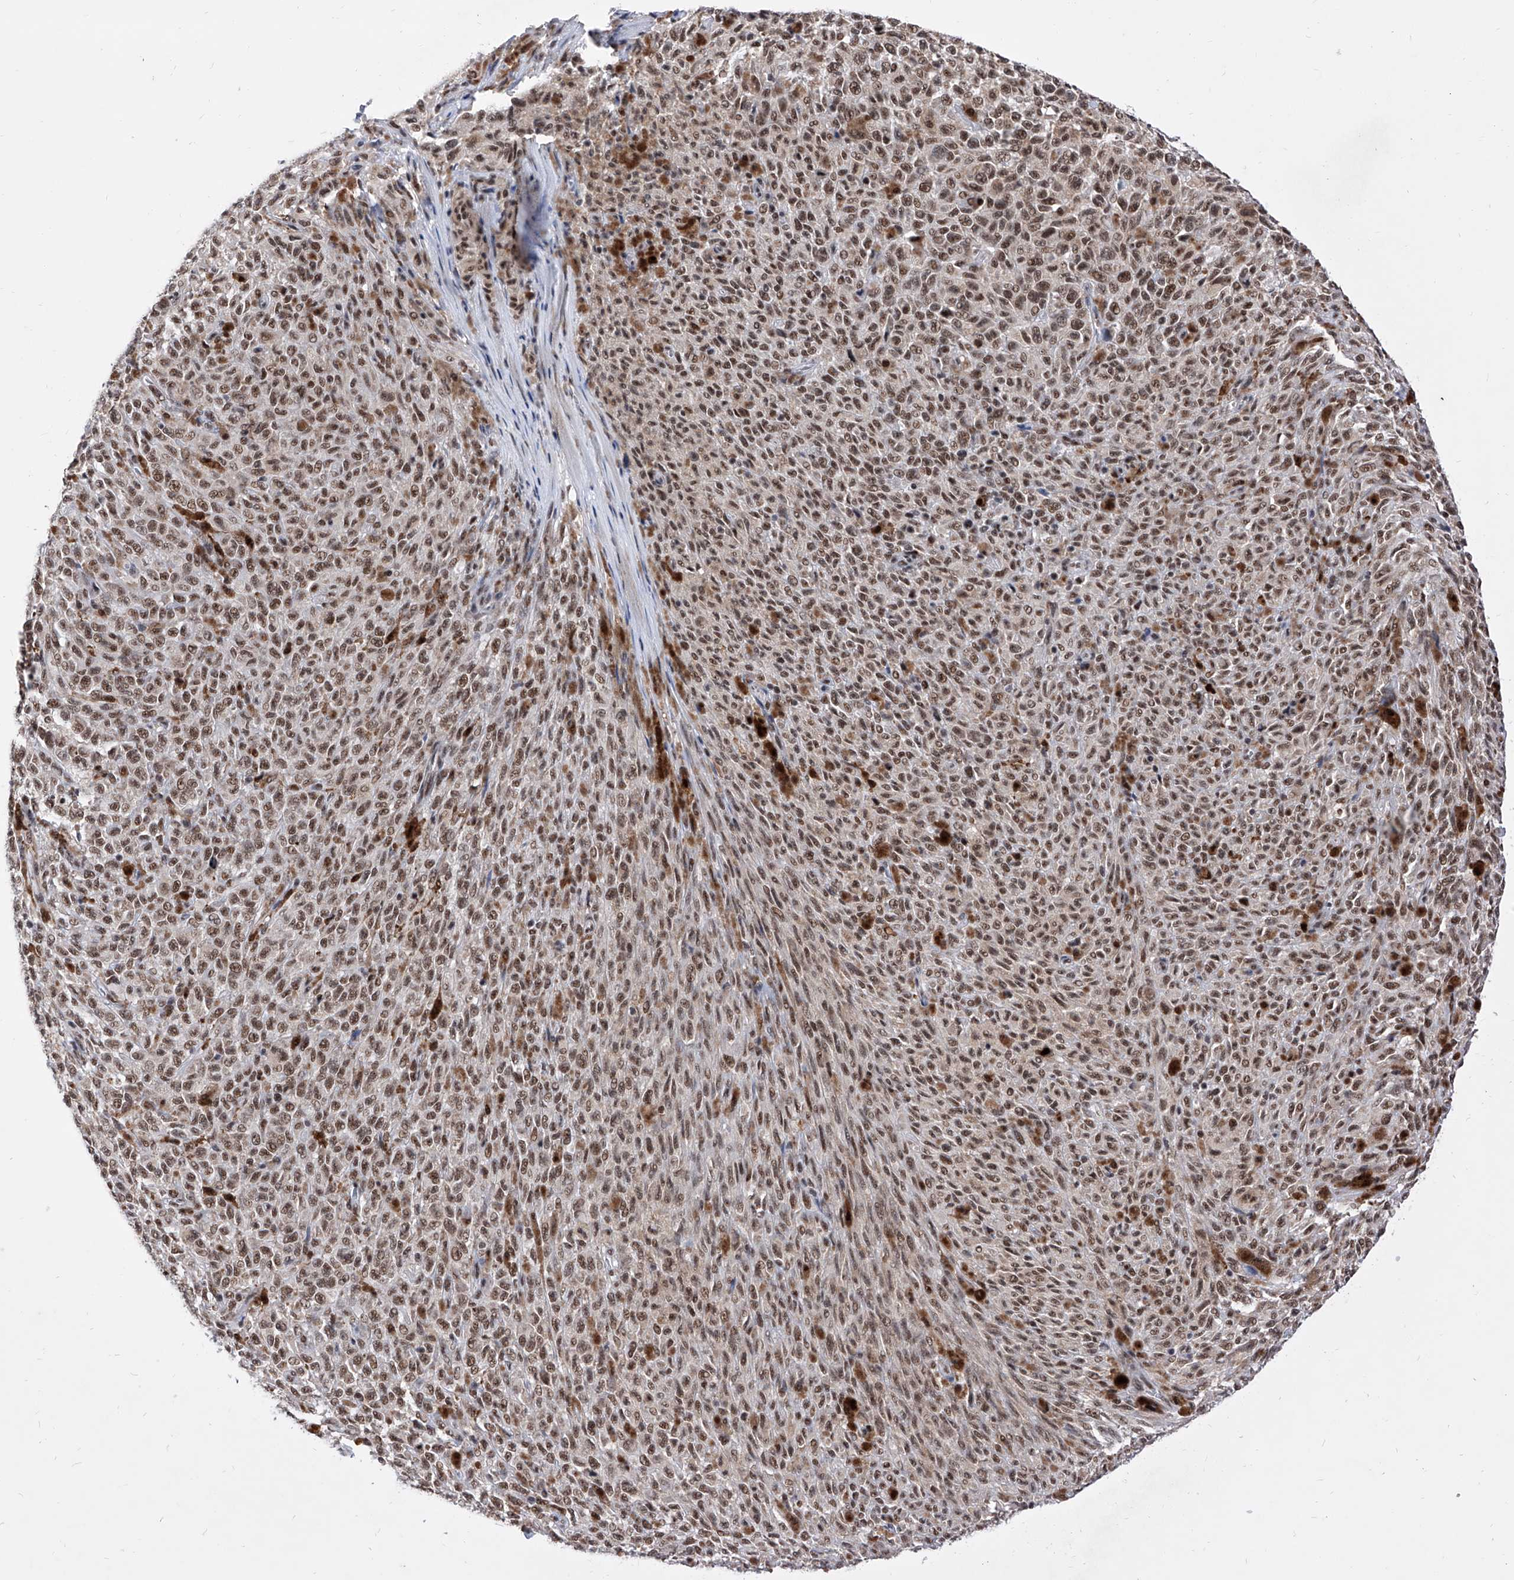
{"staining": {"intensity": "moderate", "quantity": ">75%", "location": "nuclear"}, "tissue": "melanoma", "cell_type": "Tumor cells", "image_type": "cancer", "snomed": [{"axis": "morphology", "description": "Malignant melanoma, NOS"}, {"axis": "topography", "description": "Skin"}], "caption": "Immunohistochemical staining of human melanoma reveals moderate nuclear protein staining in approximately >75% of tumor cells.", "gene": "PHF5A", "patient": {"sex": "female", "age": 82}}